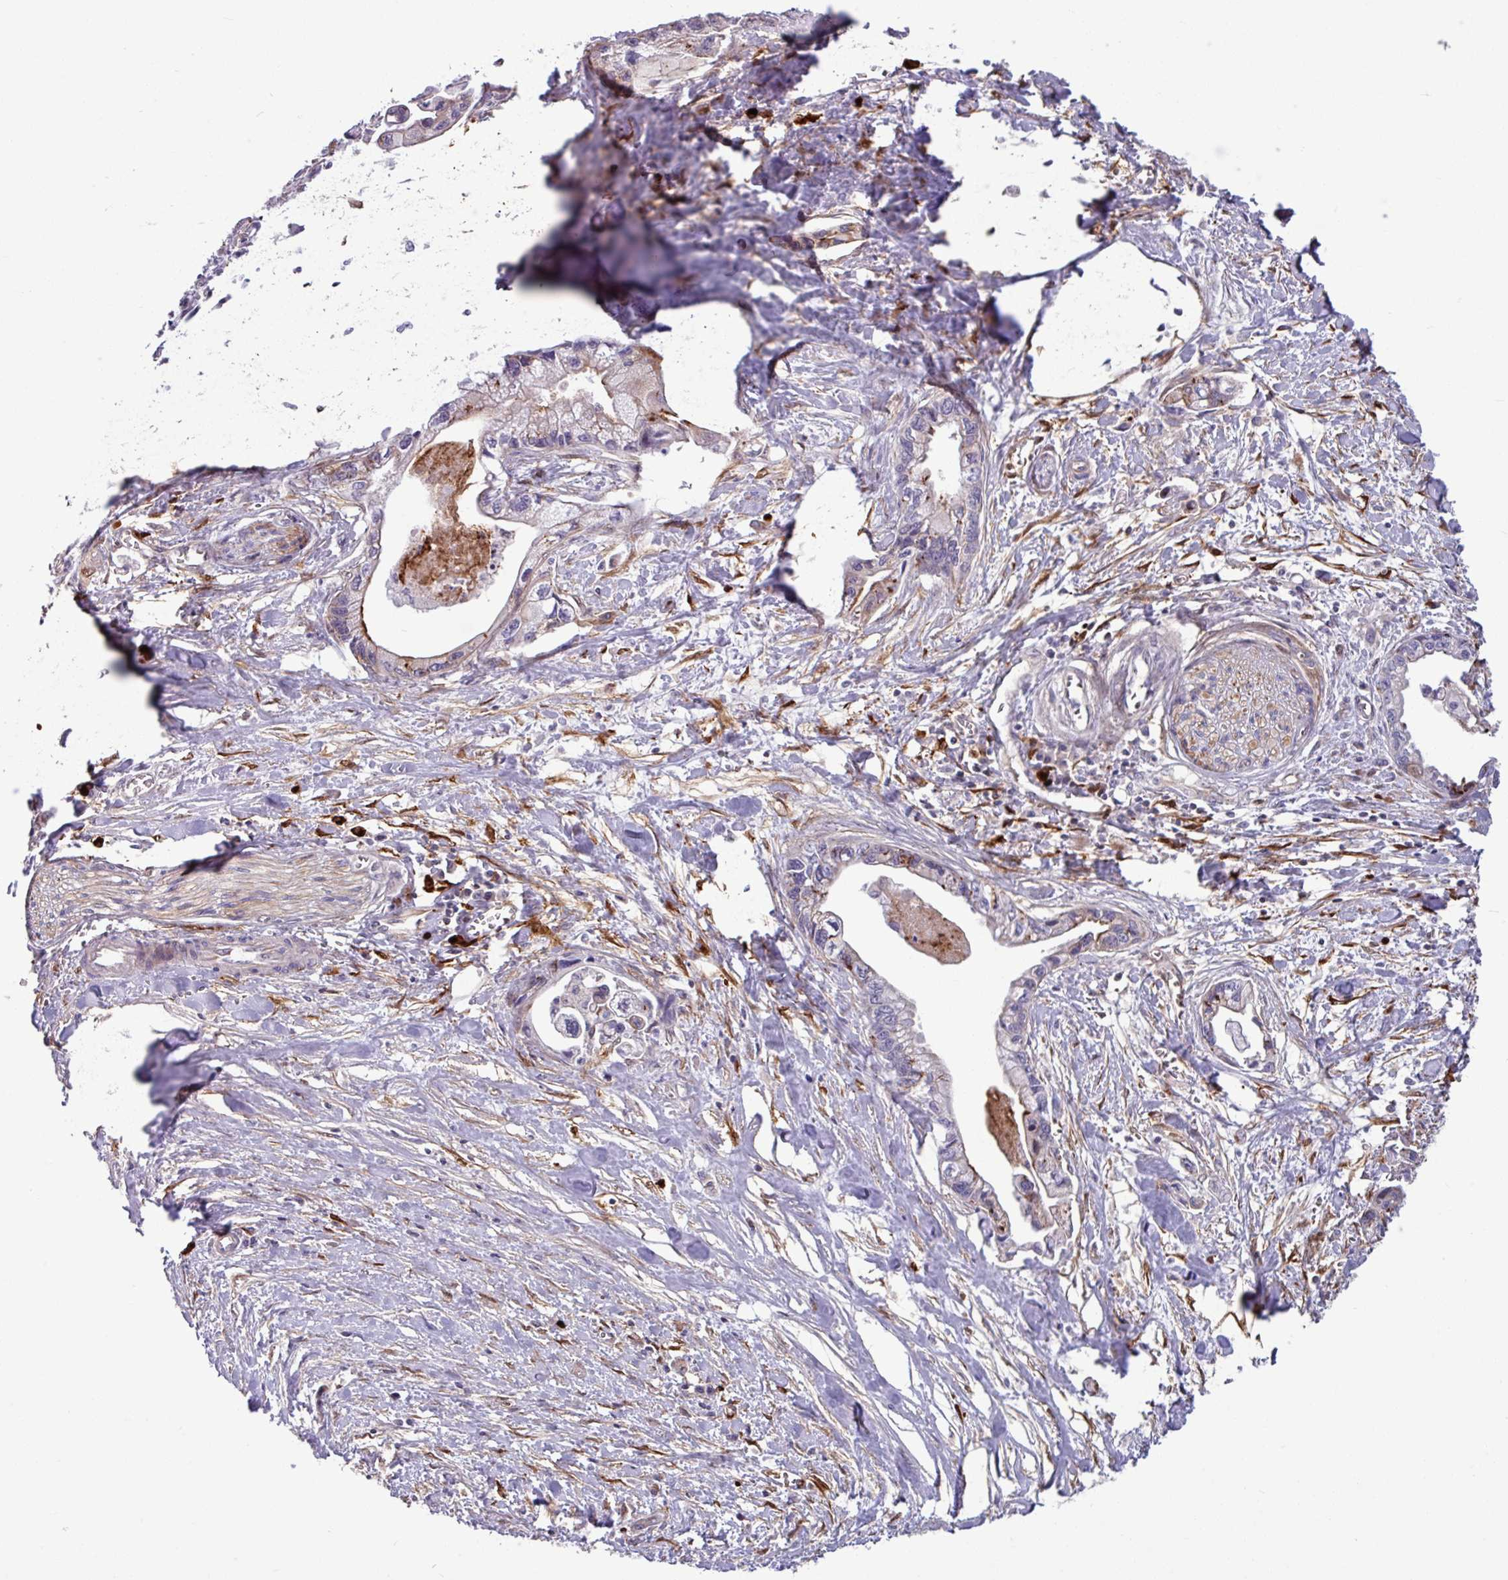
{"staining": {"intensity": "moderate", "quantity": "<25%", "location": "cytoplasmic/membranous"}, "tissue": "pancreatic cancer", "cell_type": "Tumor cells", "image_type": "cancer", "snomed": [{"axis": "morphology", "description": "Adenocarcinoma, NOS"}, {"axis": "topography", "description": "Pancreas"}], "caption": "Immunohistochemical staining of adenocarcinoma (pancreatic) exhibits low levels of moderate cytoplasmic/membranous staining in about <25% of tumor cells. The staining was performed using DAB (3,3'-diaminobenzidine), with brown indicating positive protein expression. Nuclei are stained blue with hematoxylin.", "gene": "B4GALNT4", "patient": {"sex": "male", "age": 61}}